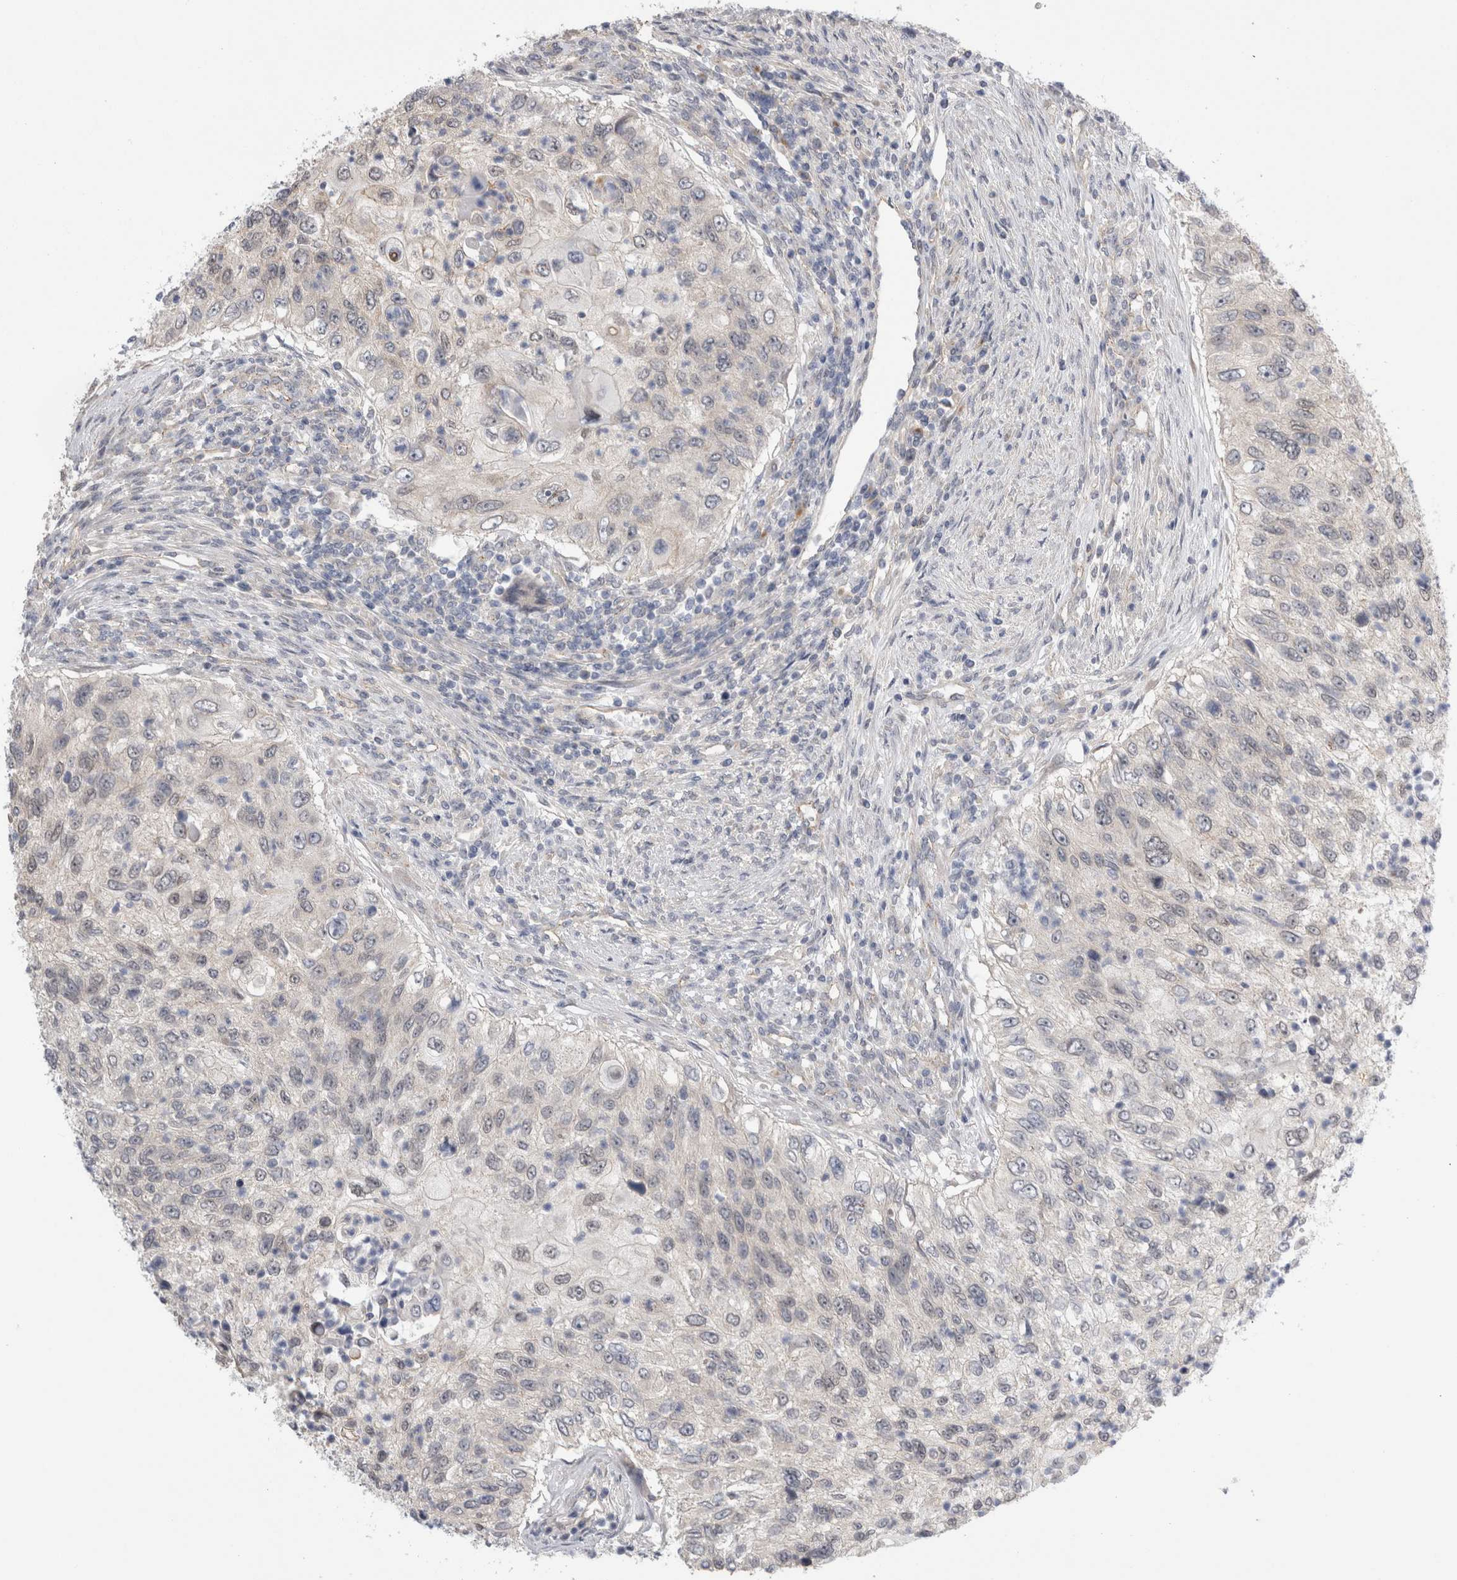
{"staining": {"intensity": "negative", "quantity": "none", "location": "none"}, "tissue": "urothelial cancer", "cell_type": "Tumor cells", "image_type": "cancer", "snomed": [{"axis": "morphology", "description": "Urothelial carcinoma, High grade"}, {"axis": "topography", "description": "Urinary bladder"}], "caption": "The histopathology image reveals no significant staining in tumor cells of urothelial cancer.", "gene": "TAFA5", "patient": {"sex": "female", "age": 60}}